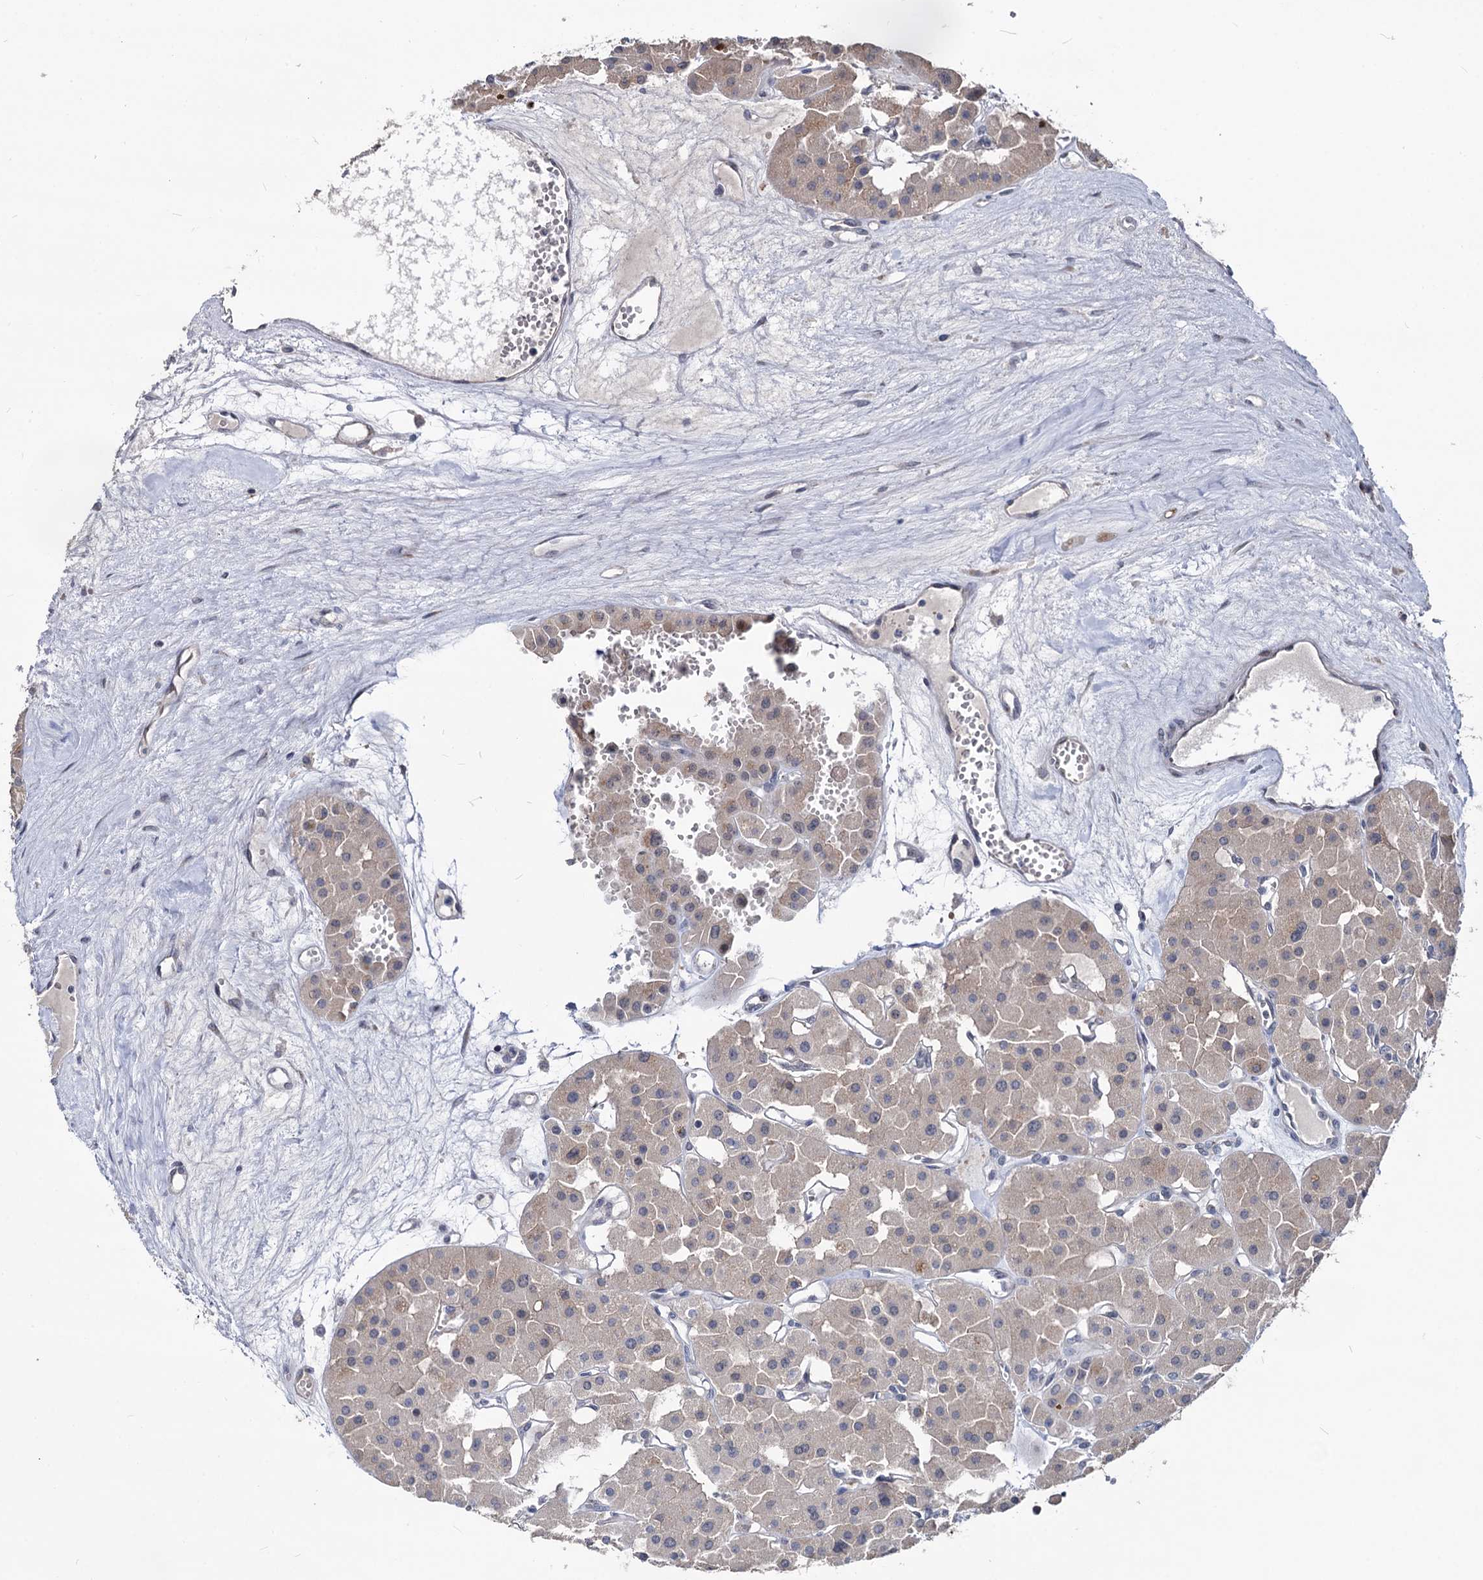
{"staining": {"intensity": "weak", "quantity": "<25%", "location": "cytoplasmic/membranous"}, "tissue": "renal cancer", "cell_type": "Tumor cells", "image_type": "cancer", "snomed": [{"axis": "morphology", "description": "Carcinoma, NOS"}, {"axis": "topography", "description": "Kidney"}], "caption": "Tumor cells show no significant expression in renal cancer.", "gene": "SMAGP", "patient": {"sex": "female", "age": 75}}